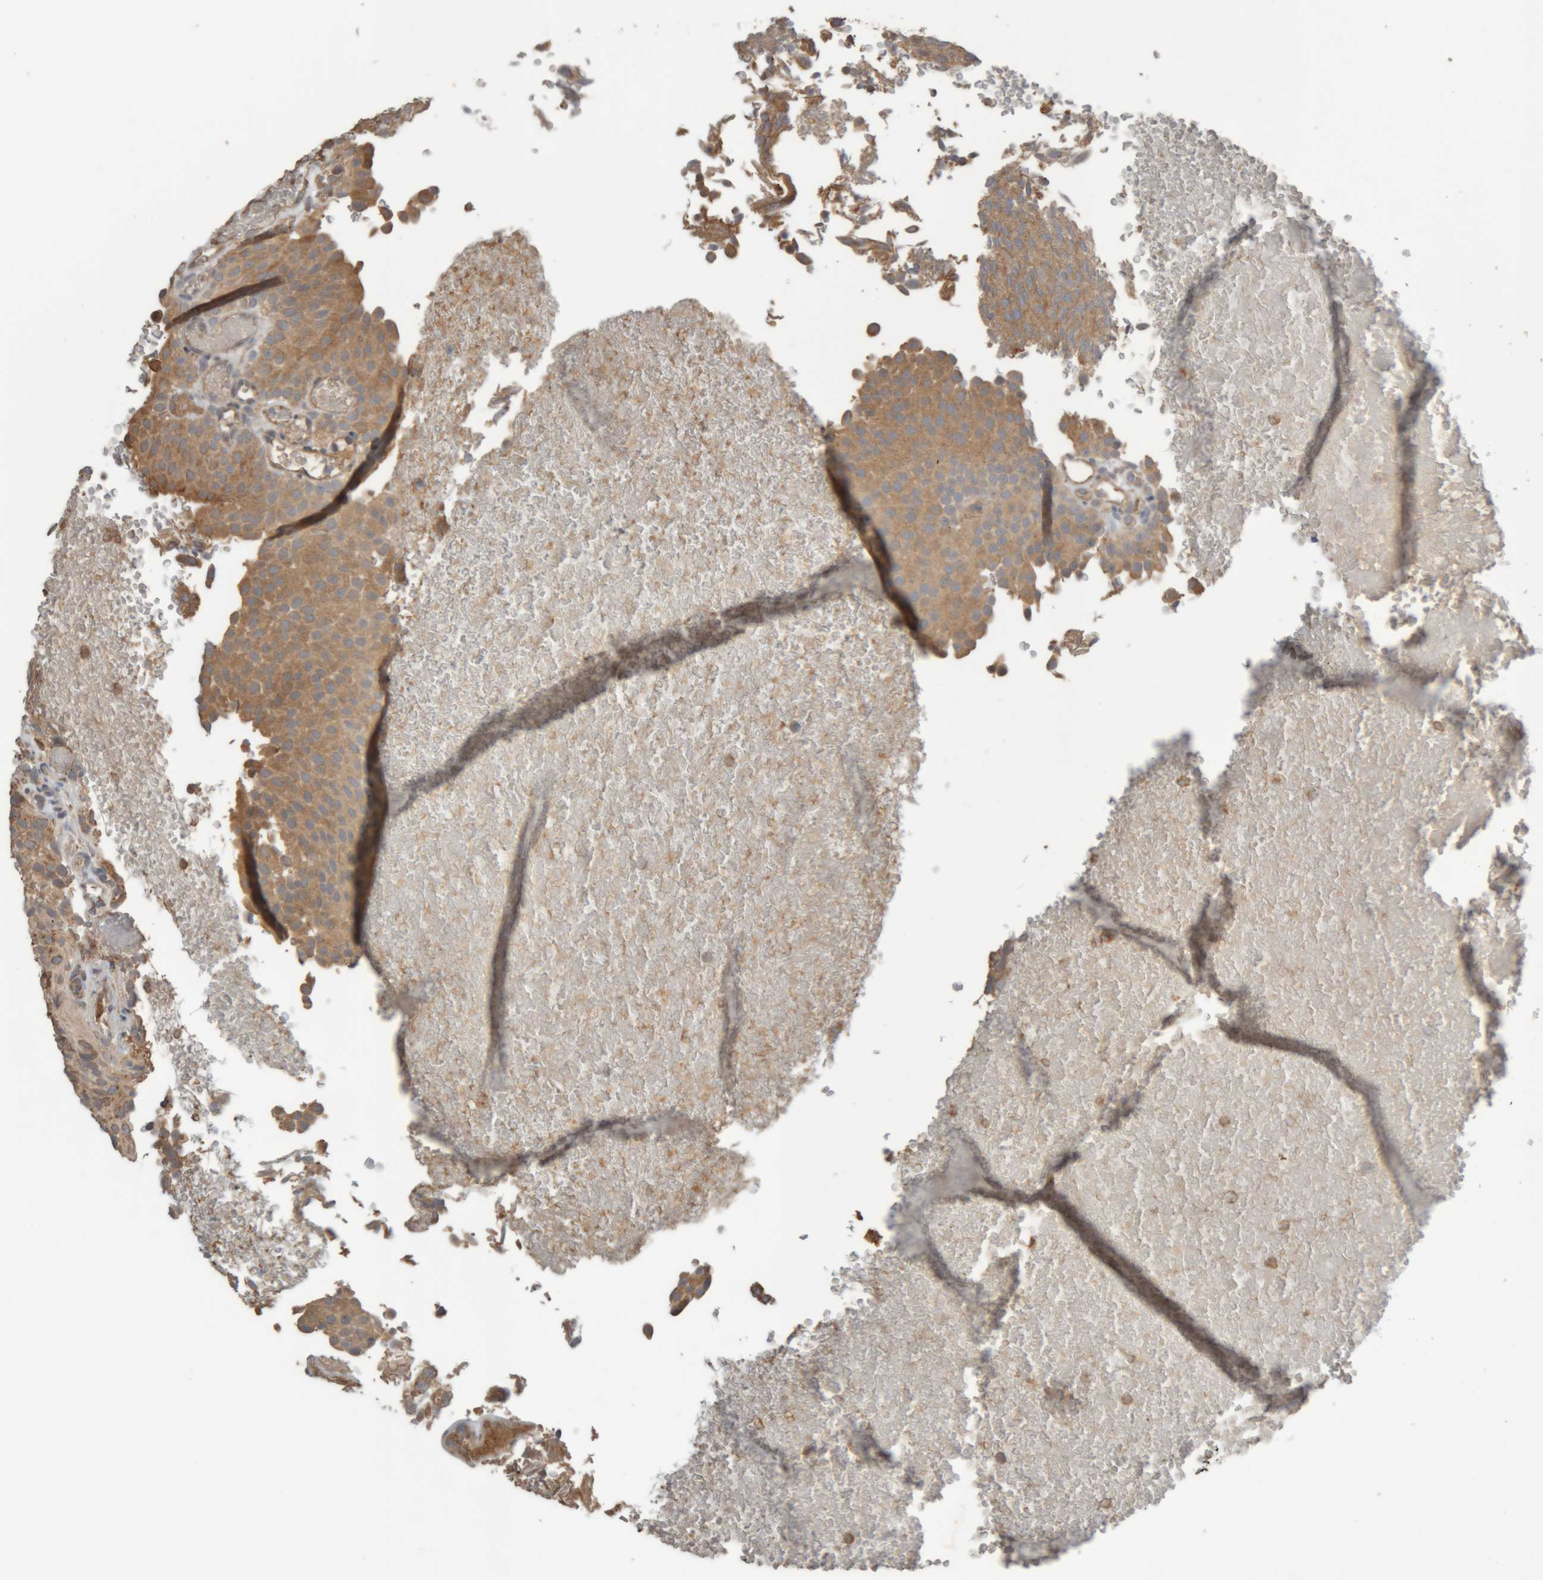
{"staining": {"intensity": "weak", "quantity": ">75%", "location": "cytoplasmic/membranous"}, "tissue": "urothelial cancer", "cell_type": "Tumor cells", "image_type": "cancer", "snomed": [{"axis": "morphology", "description": "Urothelial carcinoma, Low grade"}, {"axis": "topography", "description": "Urinary bladder"}], "caption": "Human low-grade urothelial carcinoma stained for a protein (brown) exhibits weak cytoplasmic/membranous positive positivity in about >75% of tumor cells.", "gene": "TMED7", "patient": {"sex": "male", "age": 78}}